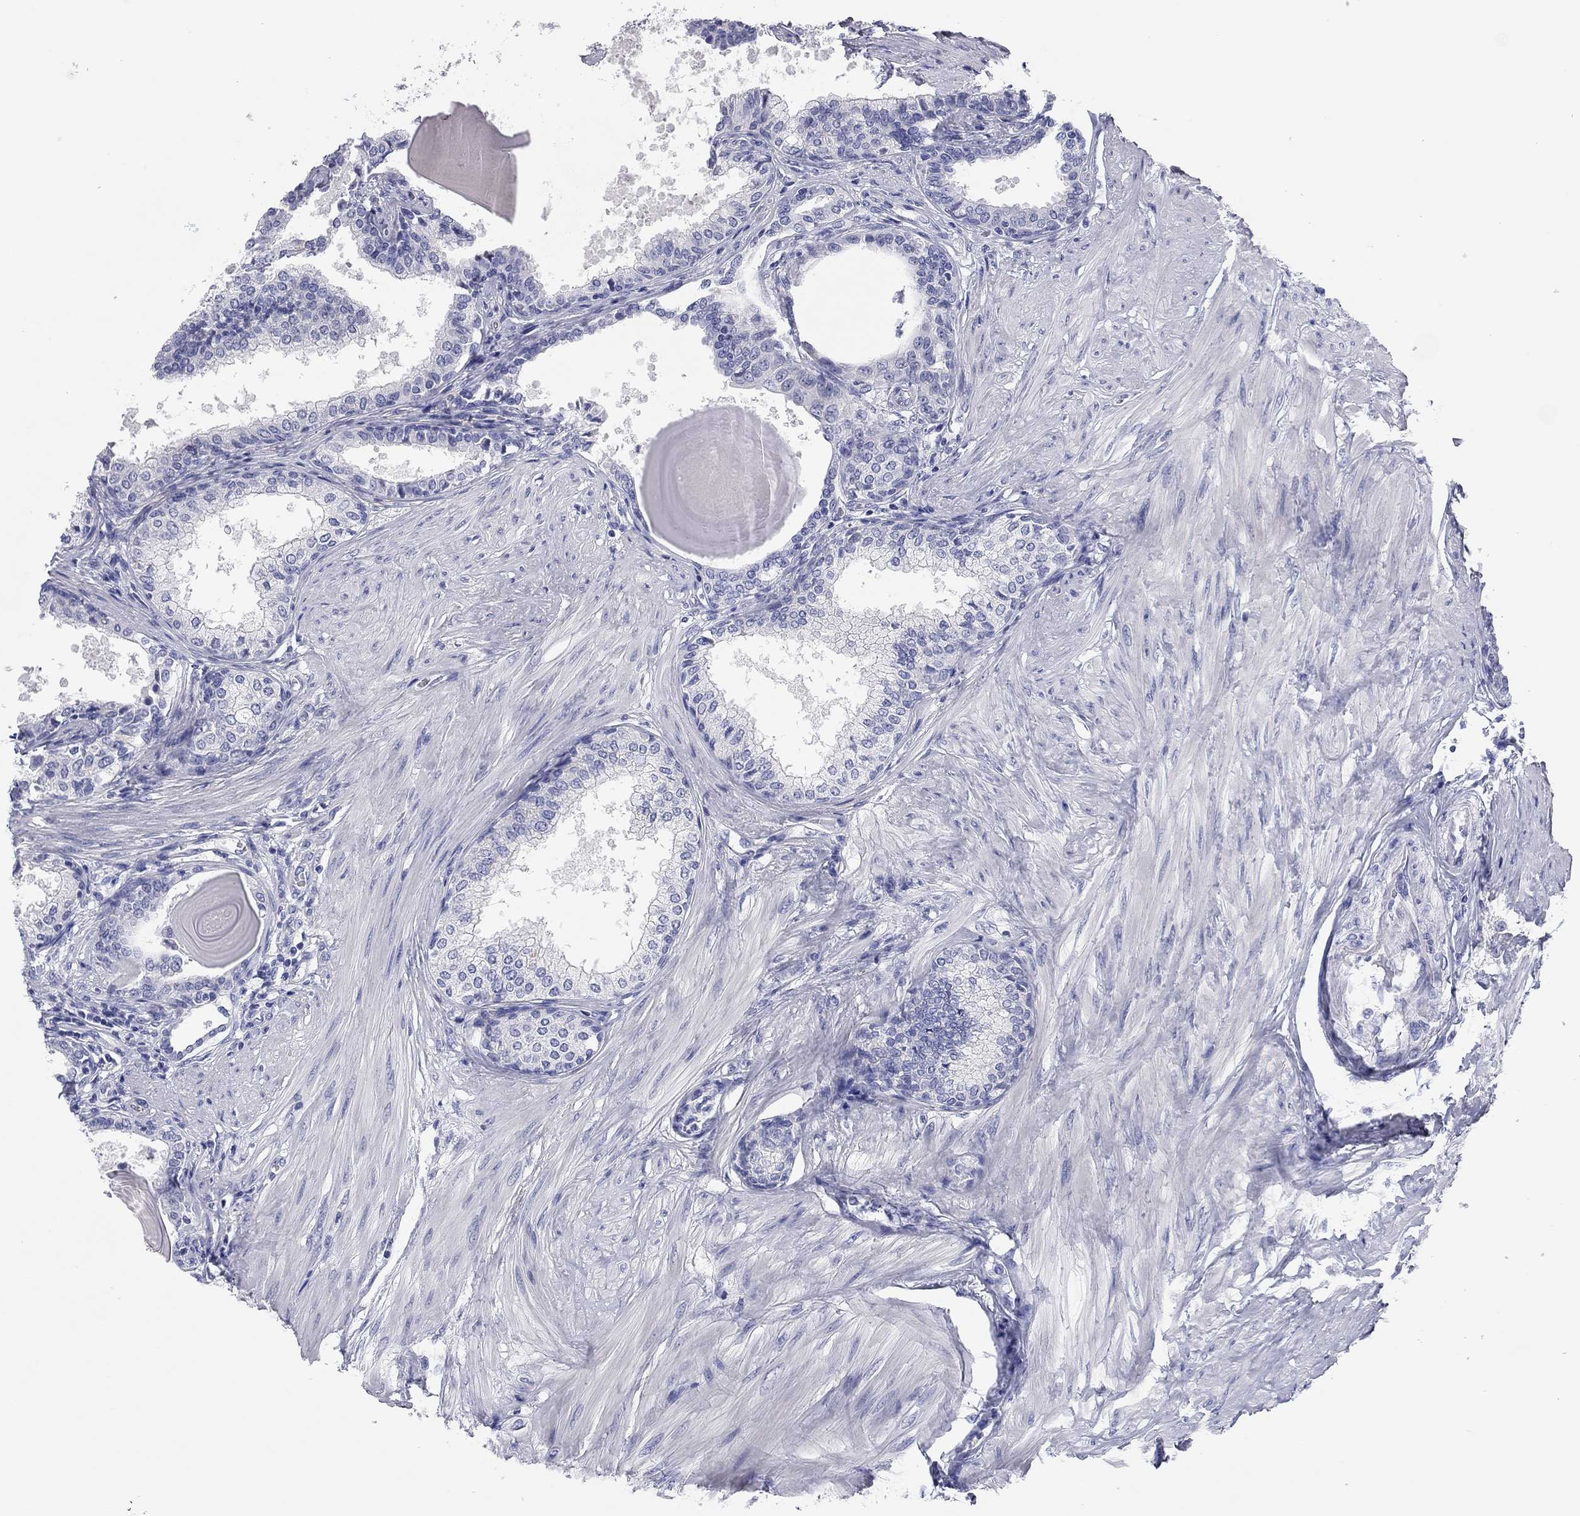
{"staining": {"intensity": "negative", "quantity": "none", "location": "none"}, "tissue": "prostate", "cell_type": "Glandular cells", "image_type": "normal", "snomed": [{"axis": "morphology", "description": "Normal tissue, NOS"}, {"axis": "topography", "description": "Prostate"}], "caption": "Histopathology image shows no significant protein staining in glandular cells of unremarkable prostate. (DAB (3,3'-diaminobenzidine) immunohistochemistry (IHC), high magnification).", "gene": "ENSG00000269035", "patient": {"sex": "male", "age": 63}}